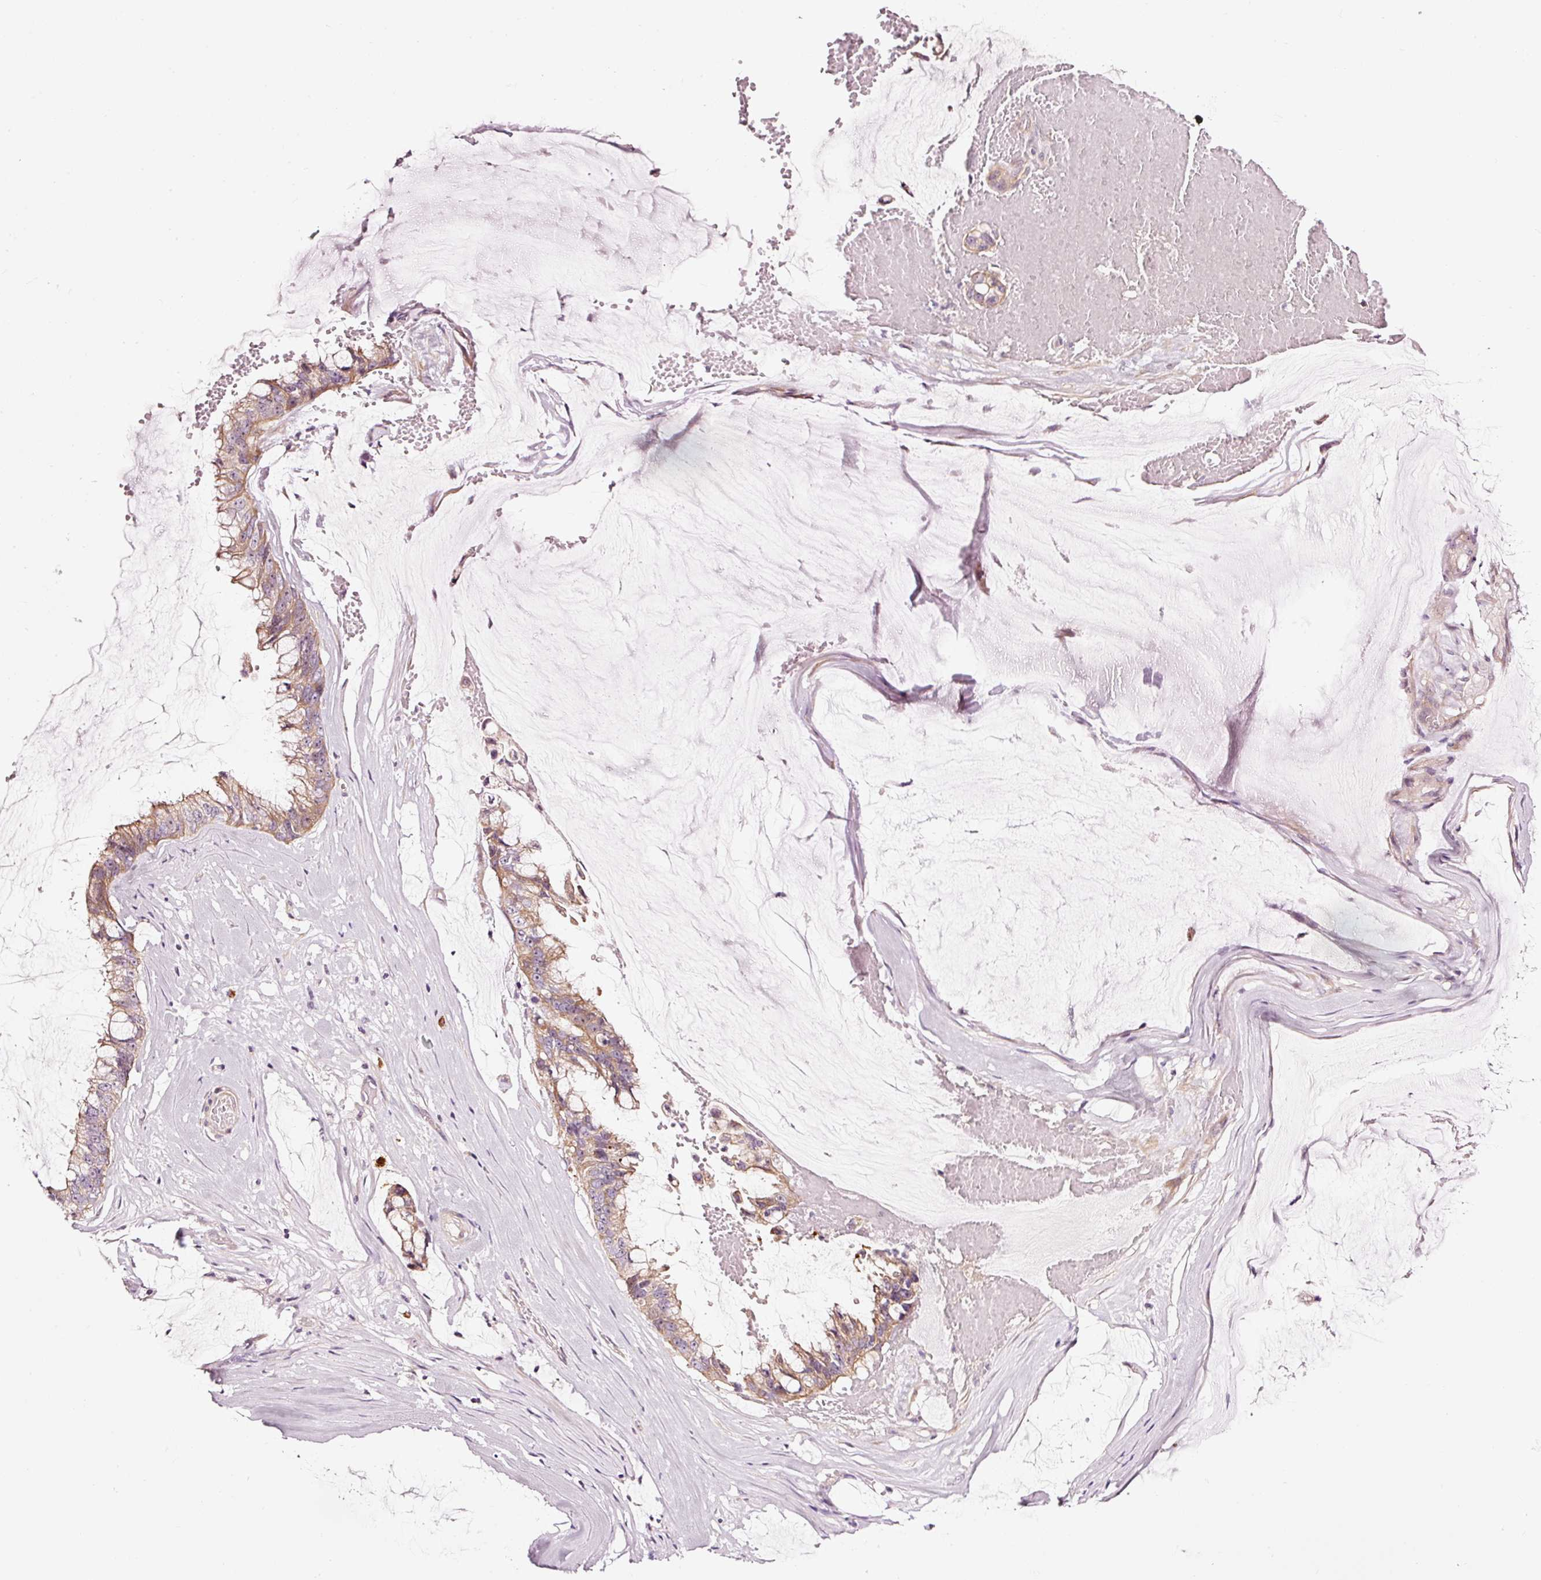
{"staining": {"intensity": "moderate", "quantity": ">75%", "location": "cytoplasmic/membranous"}, "tissue": "ovarian cancer", "cell_type": "Tumor cells", "image_type": "cancer", "snomed": [{"axis": "morphology", "description": "Cystadenocarcinoma, mucinous, NOS"}, {"axis": "topography", "description": "Ovary"}], "caption": "This image displays immunohistochemistry (IHC) staining of ovarian mucinous cystadenocarcinoma, with medium moderate cytoplasmic/membranous positivity in about >75% of tumor cells.", "gene": "UTP14A", "patient": {"sex": "female", "age": 39}}